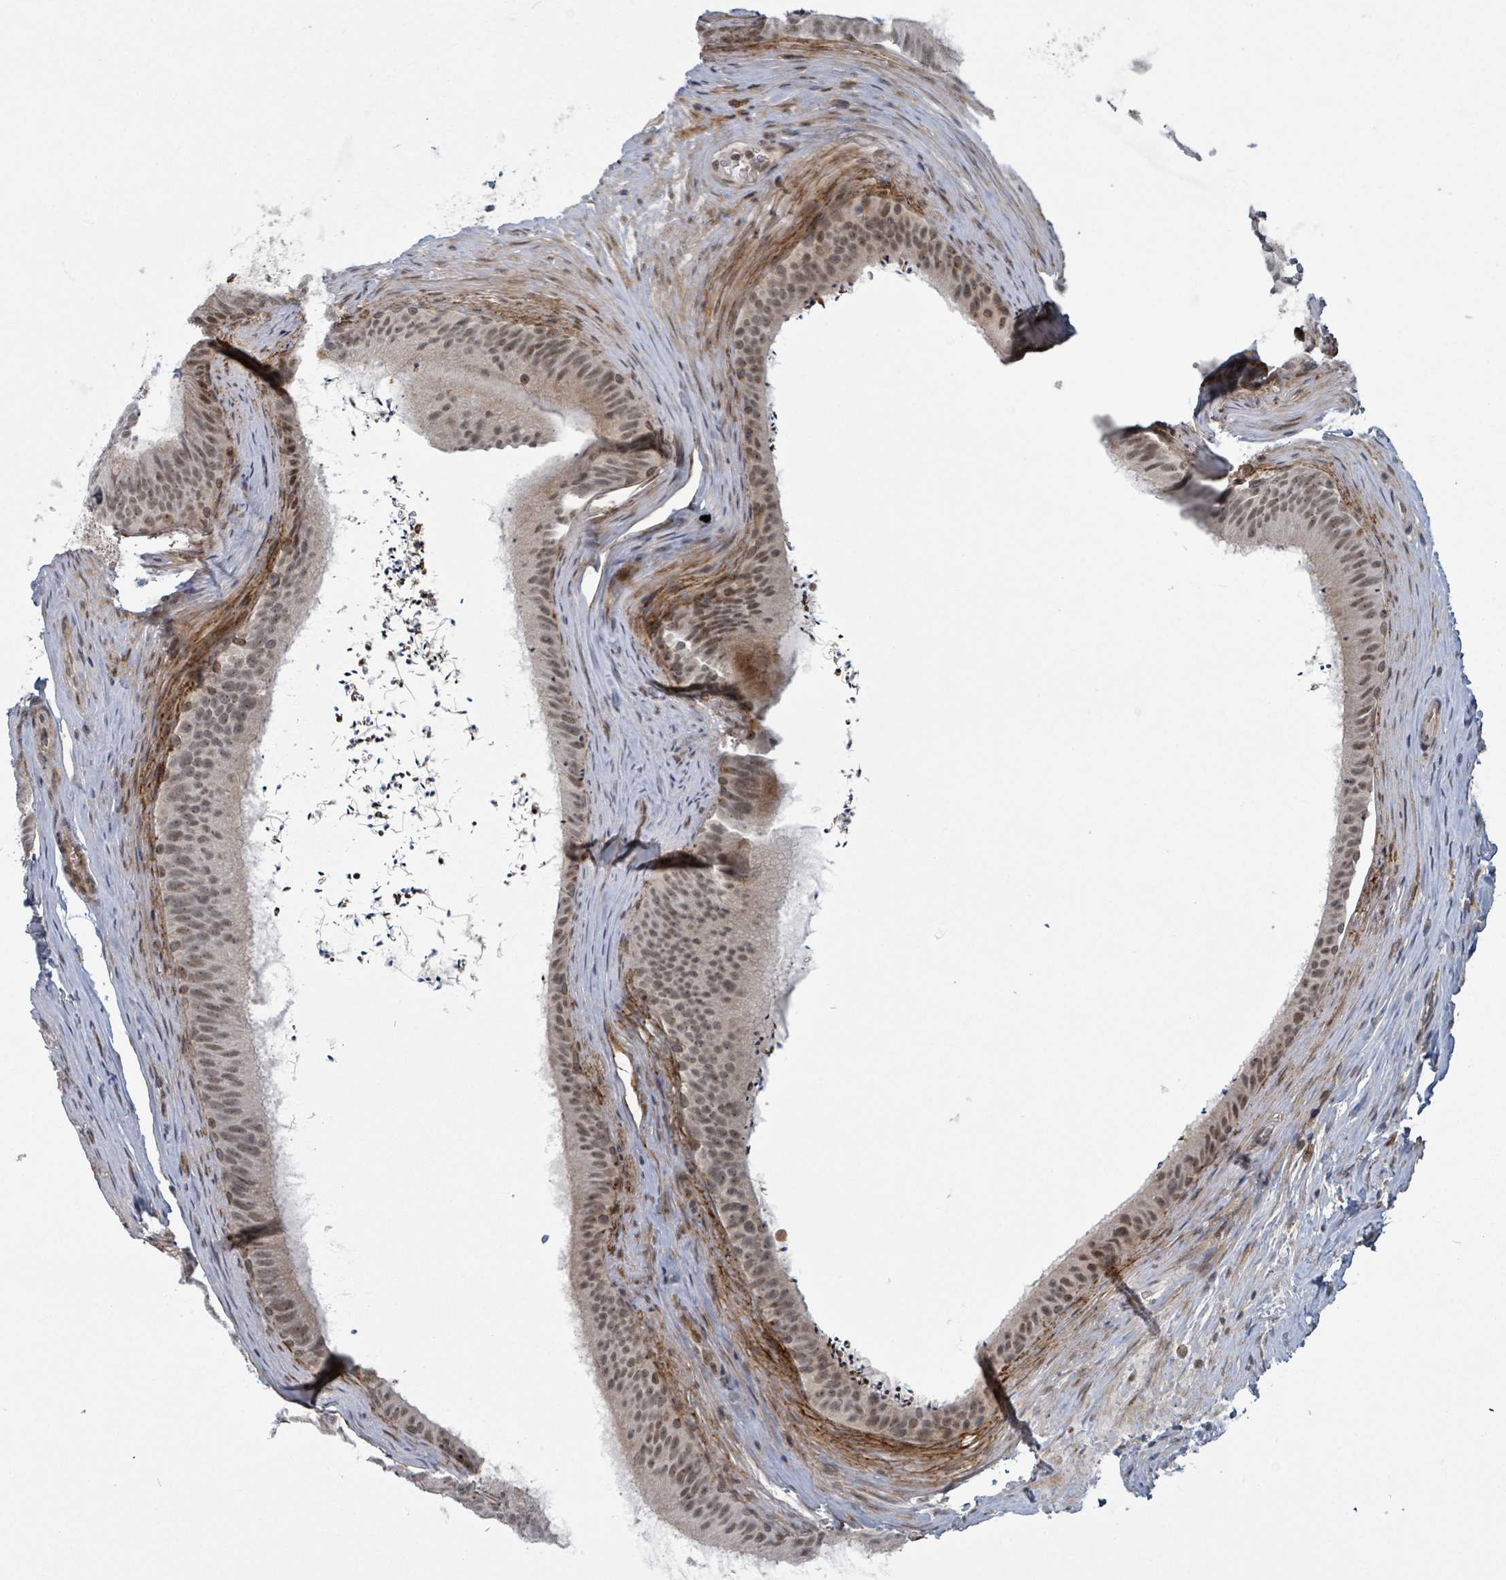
{"staining": {"intensity": "moderate", "quantity": ">75%", "location": "cytoplasmic/membranous,nuclear"}, "tissue": "epididymis", "cell_type": "Glandular cells", "image_type": "normal", "snomed": [{"axis": "morphology", "description": "Normal tissue, NOS"}, {"axis": "topography", "description": "Testis"}, {"axis": "topography", "description": "Epididymis"}], "caption": "A photomicrograph of human epididymis stained for a protein exhibits moderate cytoplasmic/membranous,nuclear brown staining in glandular cells. (IHC, brightfield microscopy, high magnification).", "gene": "GTF3C1", "patient": {"sex": "male", "age": 41}}